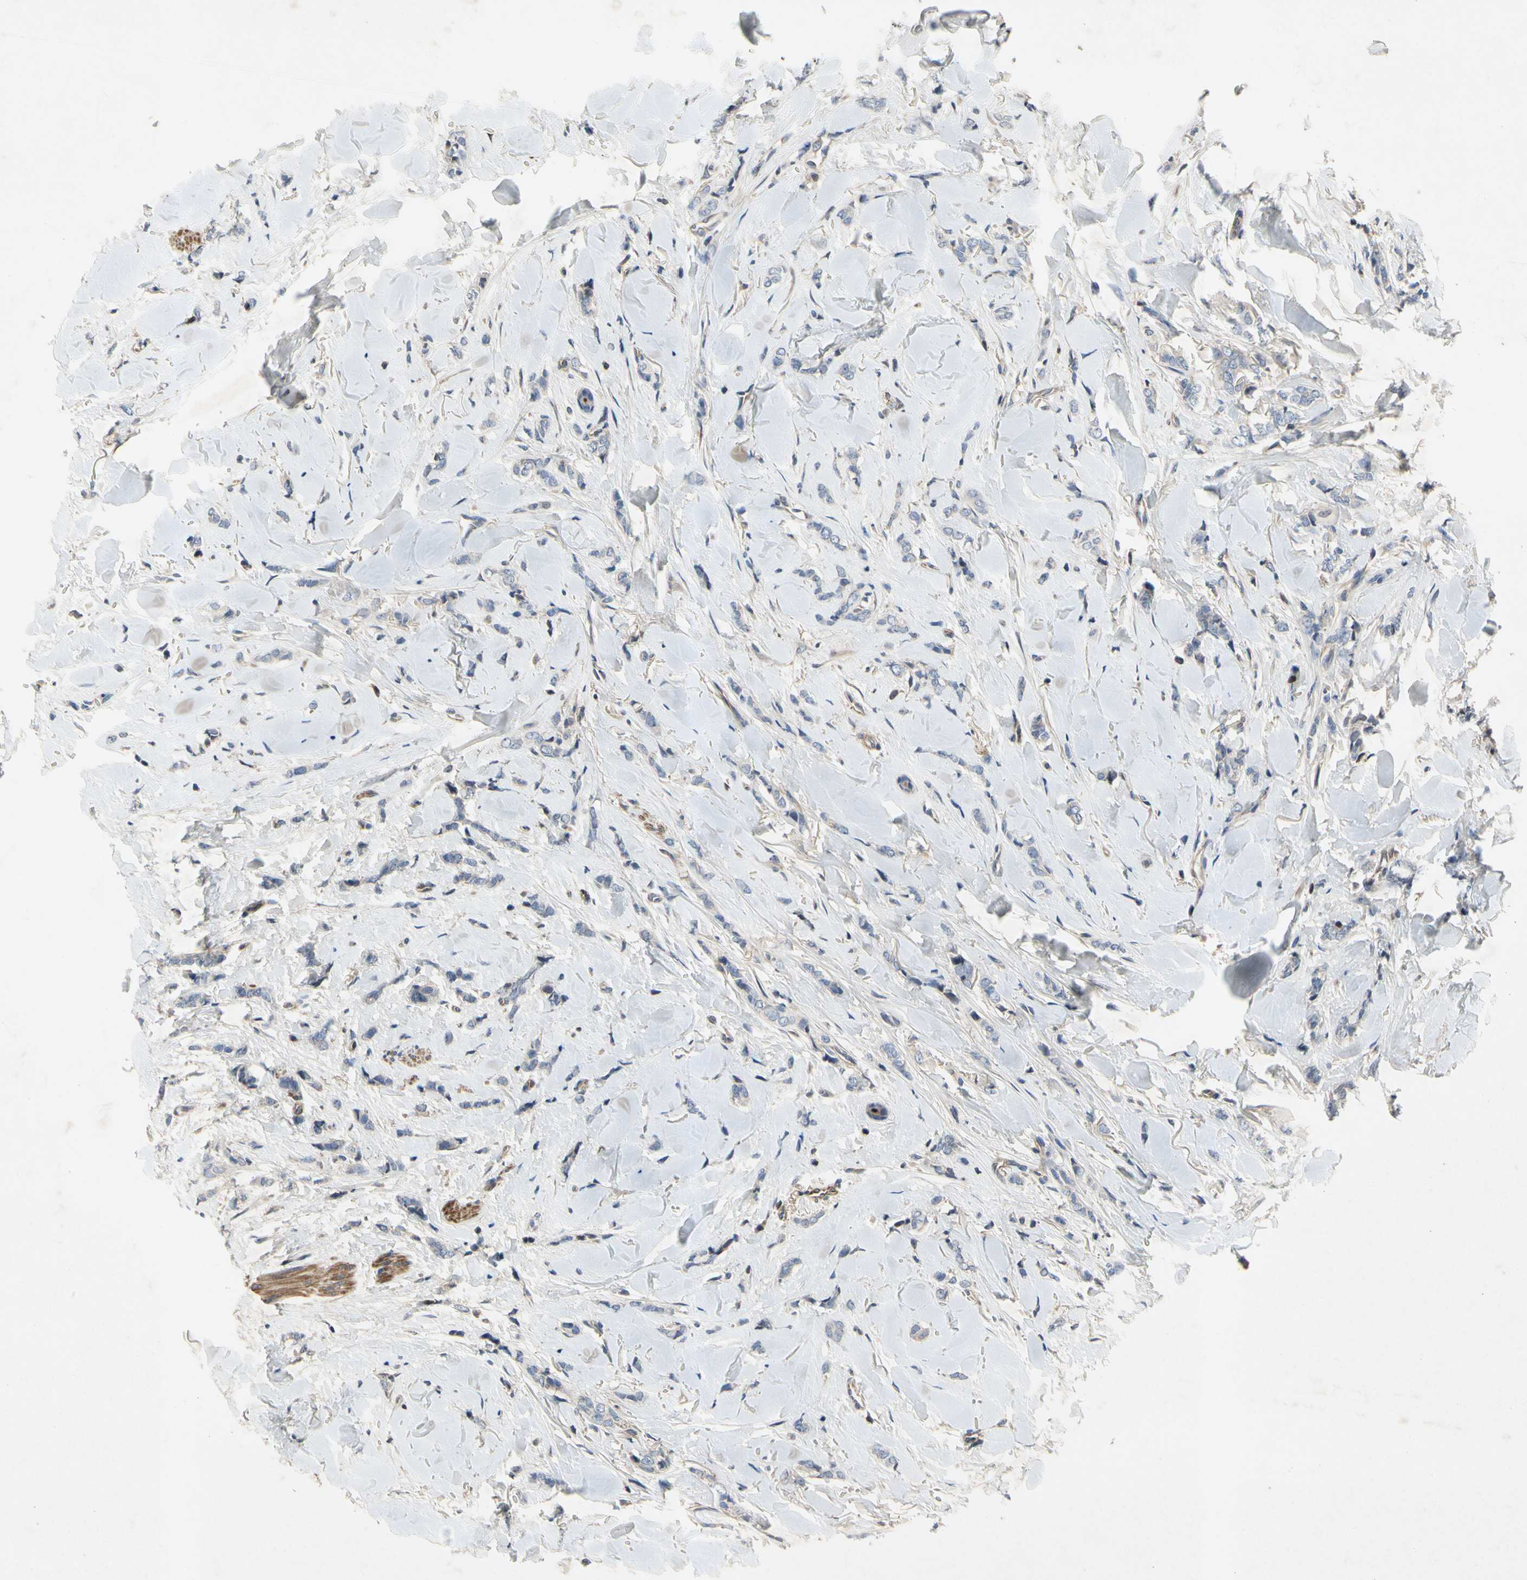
{"staining": {"intensity": "negative", "quantity": "none", "location": "none"}, "tissue": "breast cancer", "cell_type": "Tumor cells", "image_type": "cancer", "snomed": [{"axis": "morphology", "description": "Lobular carcinoma"}, {"axis": "topography", "description": "Skin"}, {"axis": "topography", "description": "Breast"}], "caption": "This is a histopathology image of immunohistochemistry (IHC) staining of breast cancer, which shows no staining in tumor cells. Brightfield microscopy of immunohistochemistry stained with DAB (3,3'-diaminobenzidine) (brown) and hematoxylin (blue), captured at high magnification.", "gene": "CRTAC1", "patient": {"sex": "female", "age": 46}}